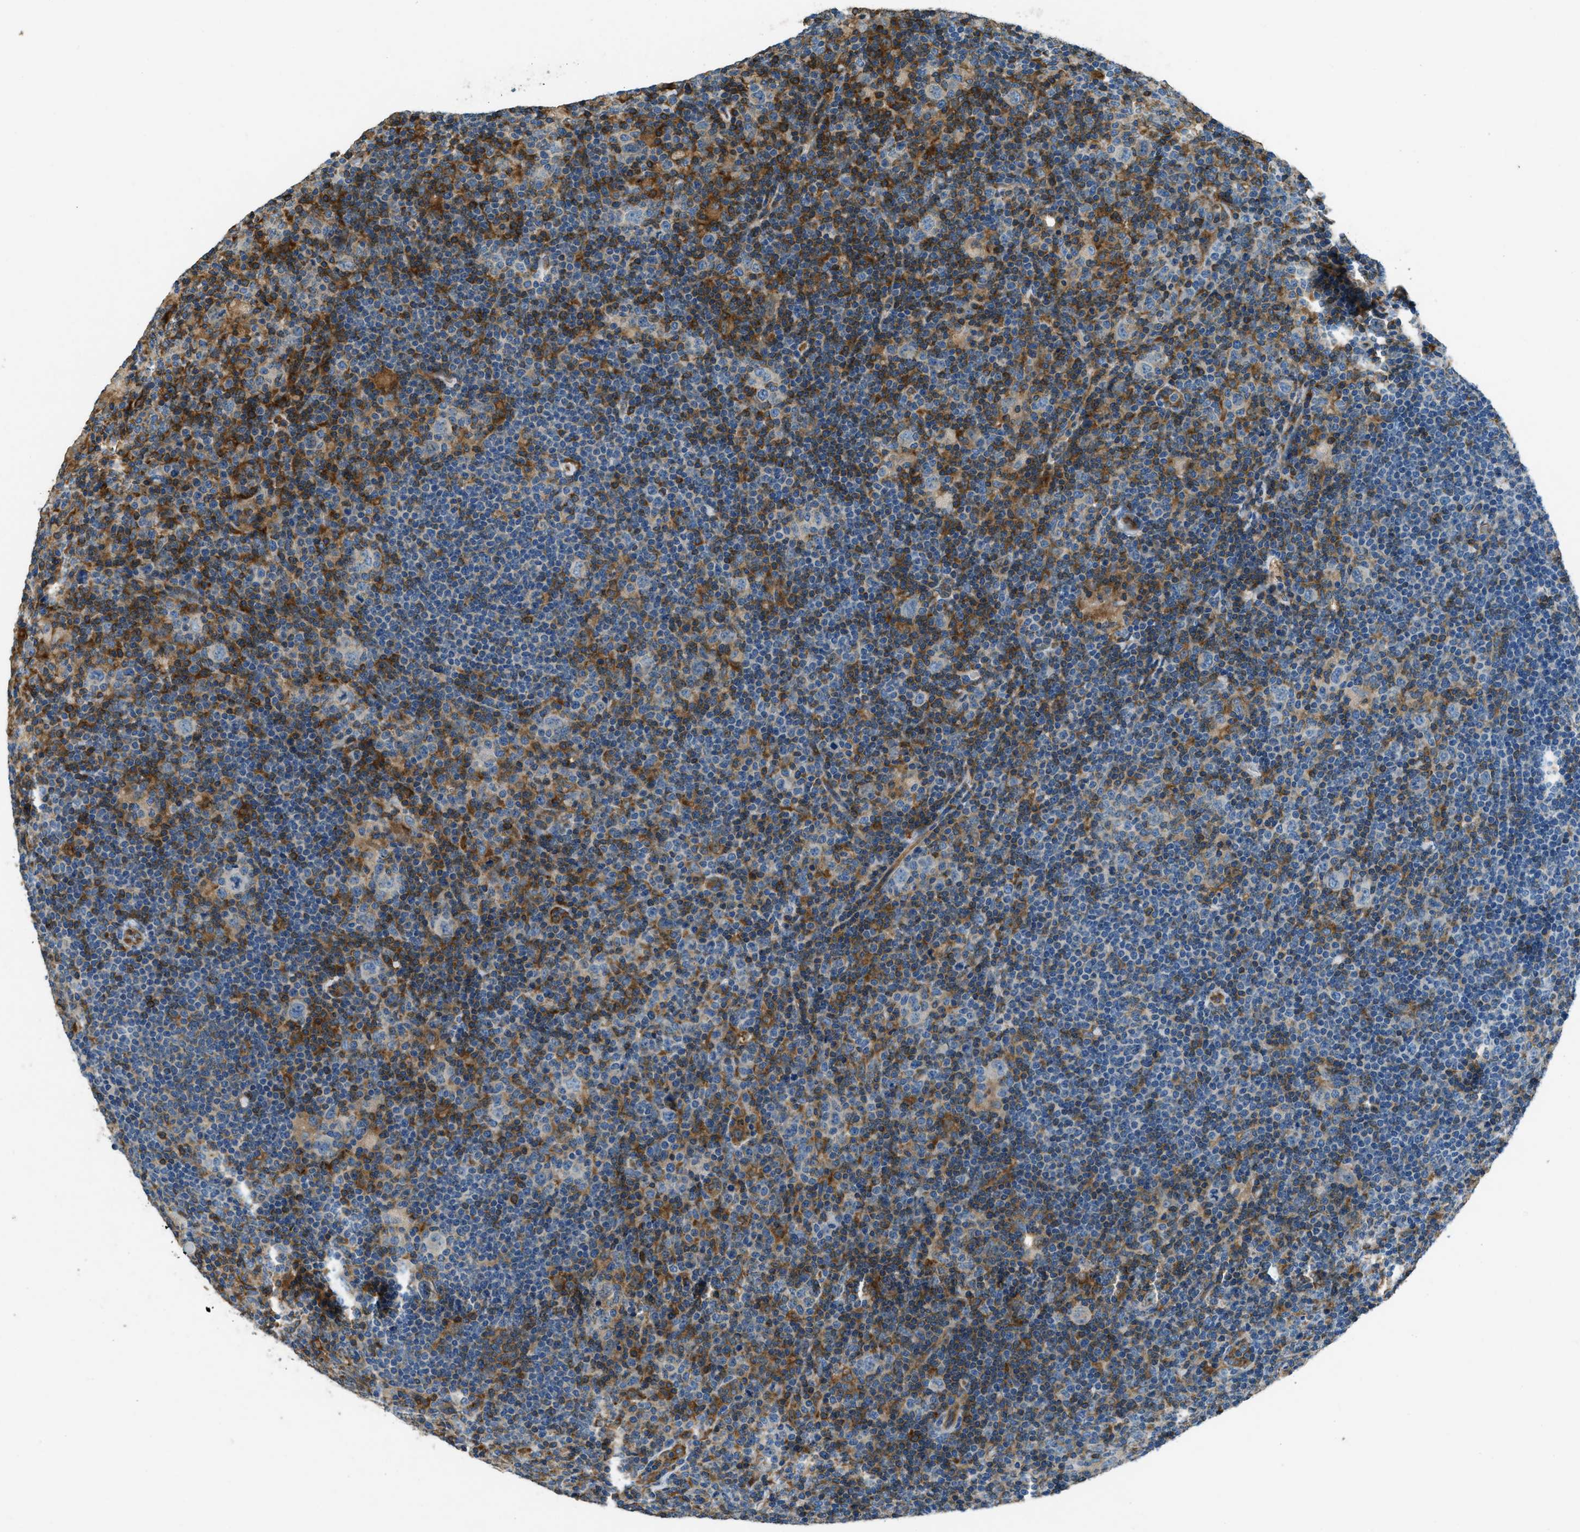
{"staining": {"intensity": "weak", "quantity": "<25%", "location": "cytoplasmic/membranous"}, "tissue": "lymphoma", "cell_type": "Tumor cells", "image_type": "cancer", "snomed": [{"axis": "morphology", "description": "Hodgkin's disease, NOS"}, {"axis": "topography", "description": "Lymph node"}], "caption": "This is a micrograph of immunohistochemistry staining of lymphoma, which shows no staining in tumor cells.", "gene": "GIMAP8", "patient": {"sex": "female", "age": 57}}